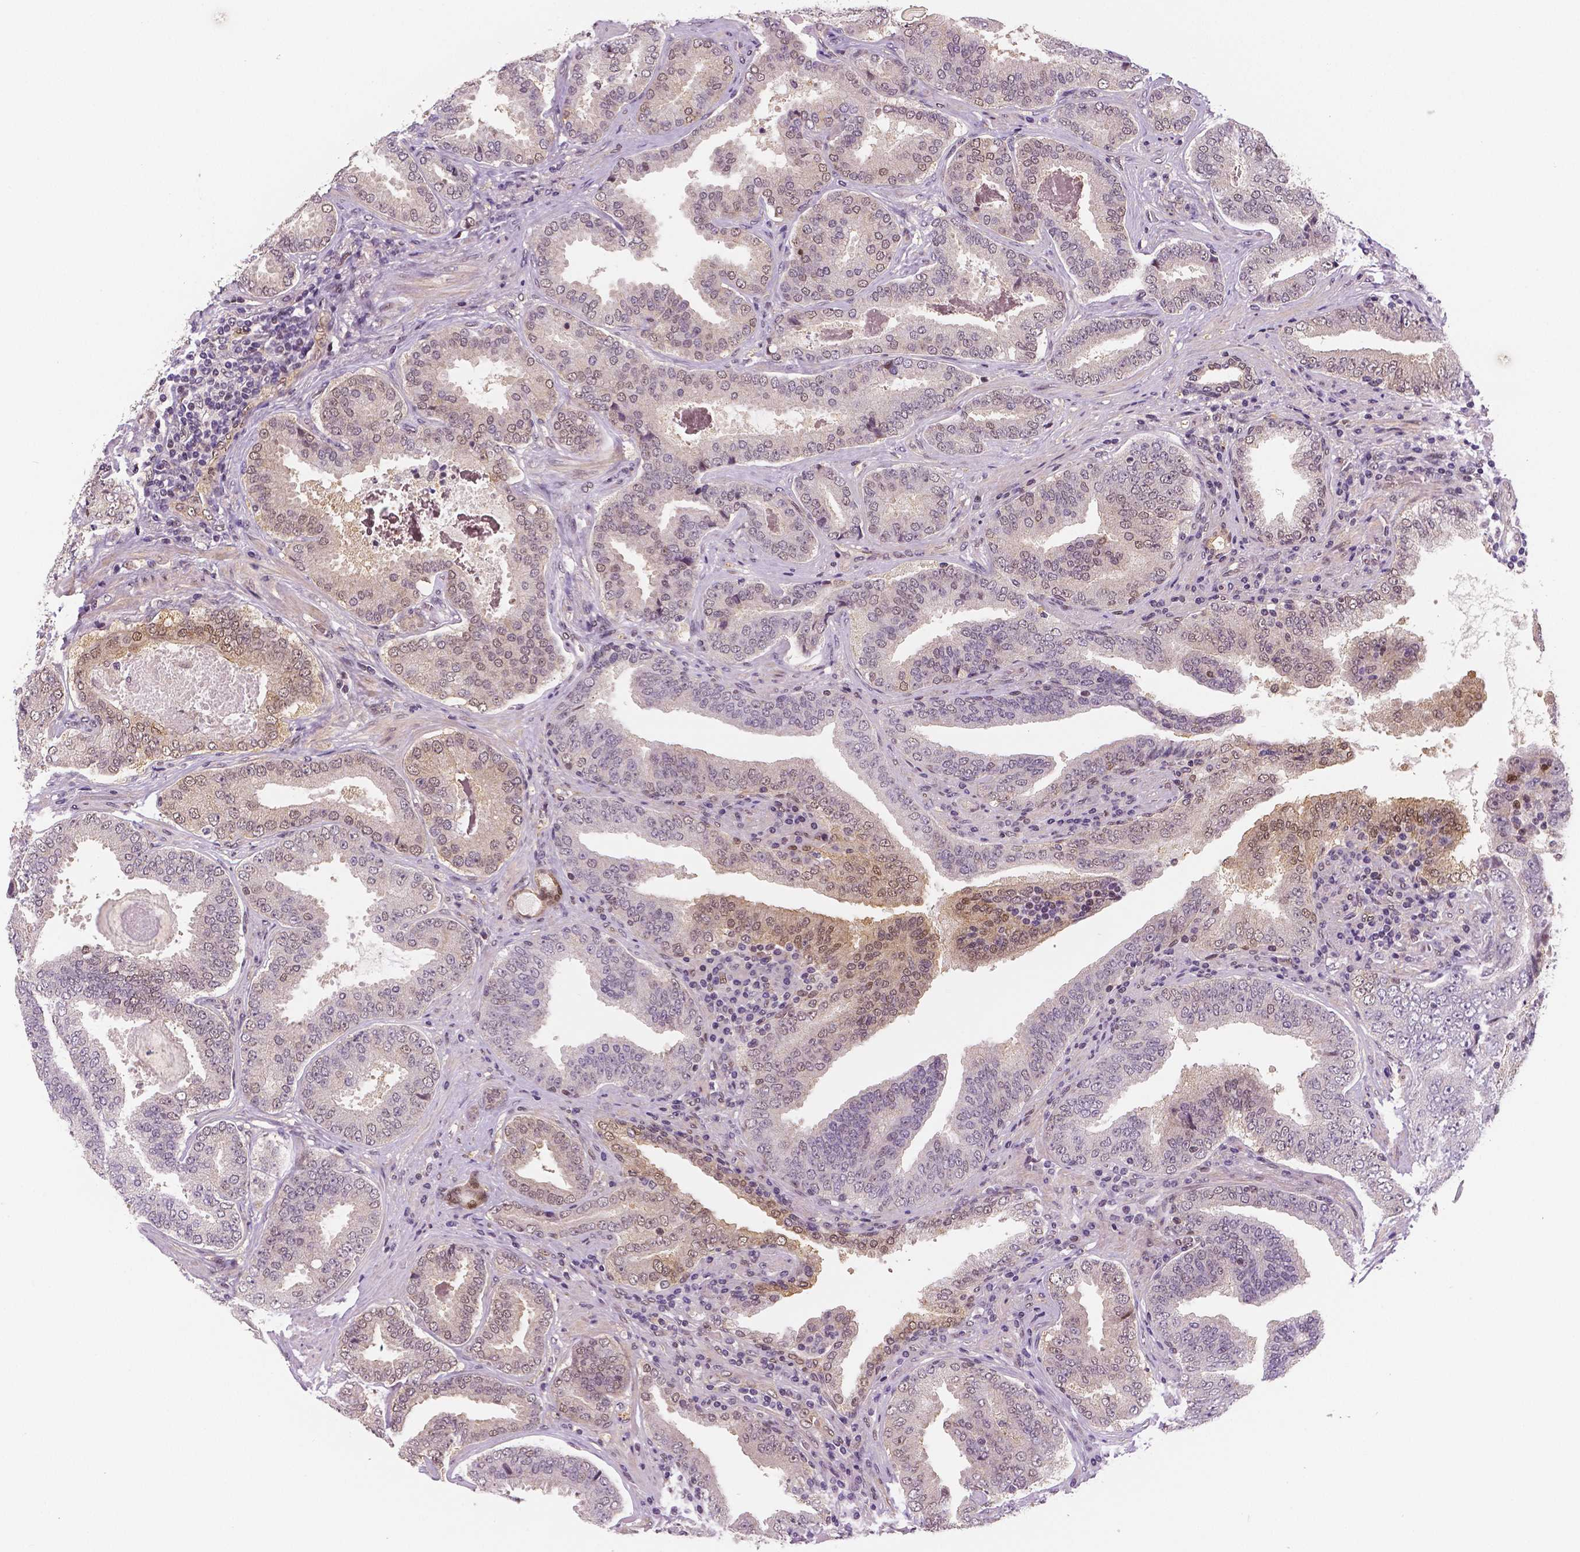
{"staining": {"intensity": "weak", "quantity": "25%-75%", "location": "cytoplasmic/membranous,nuclear"}, "tissue": "prostate cancer", "cell_type": "Tumor cells", "image_type": "cancer", "snomed": [{"axis": "morphology", "description": "Adenocarcinoma, NOS"}, {"axis": "topography", "description": "Prostate"}], "caption": "A high-resolution image shows immunohistochemistry staining of adenocarcinoma (prostate), which displays weak cytoplasmic/membranous and nuclear expression in about 25%-75% of tumor cells. (Brightfield microscopy of DAB IHC at high magnification).", "gene": "STAT3", "patient": {"sex": "male", "age": 64}}